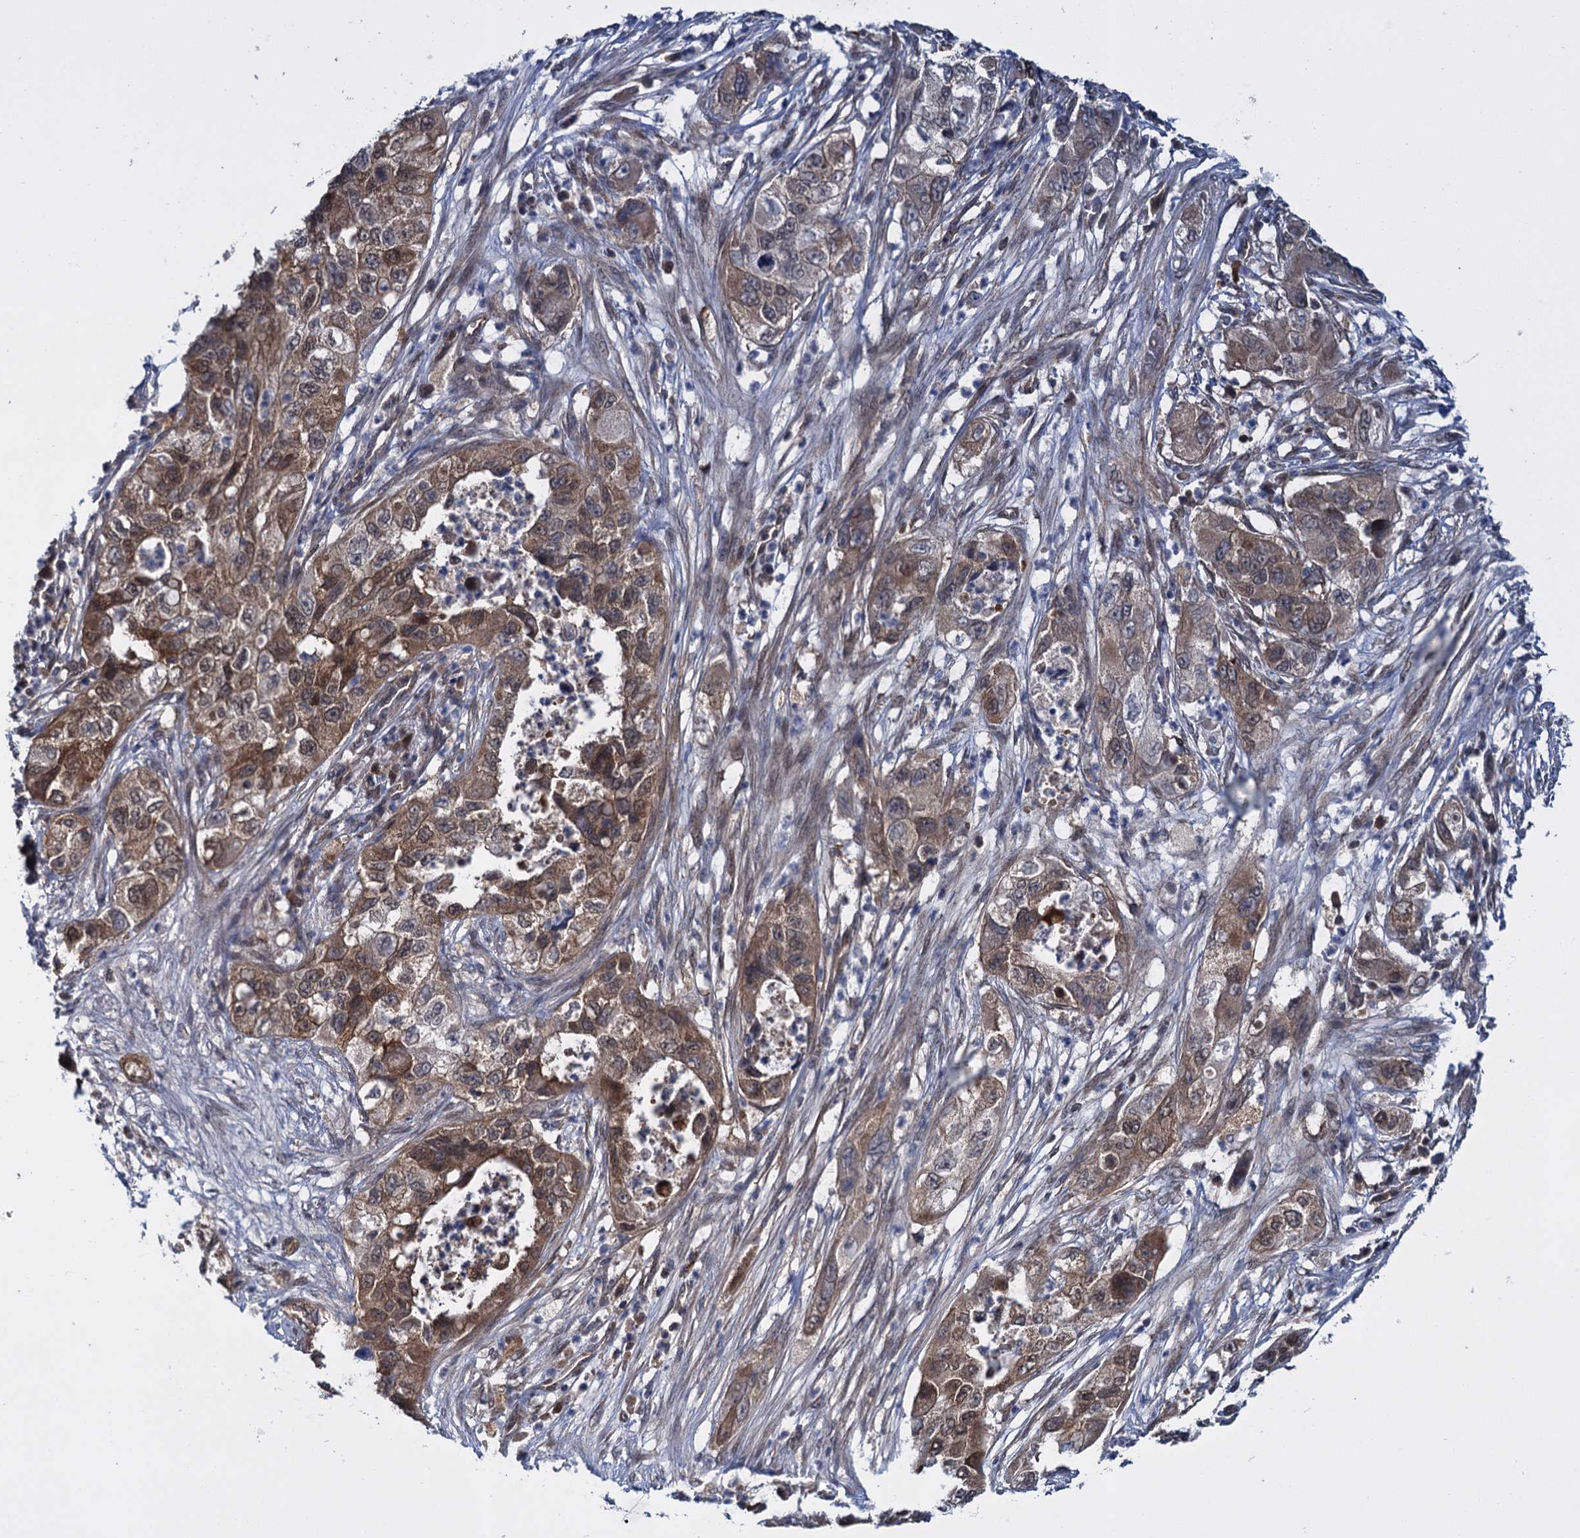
{"staining": {"intensity": "moderate", "quantity": ">75%", "location": "cytoplasmic/membranous"}, "tissue": "pancreatic cancer", "cell_type": "Tumor cells", "image_type": "cancer", "snomed": [{"axis": "morphology", "description": "Adenocarcinoma, NOS"}, {"axis": "topography", "description": "Pancreas"}], "caption": "Approximately >75% of tumor cells in pancreatic cancer demonstrate moderate cytoplasmic/membranous protein staining as visualized by brown immunohistochemical staining.", "gene": "GLO1", "patient": {"sex": "female", "age": 78}}